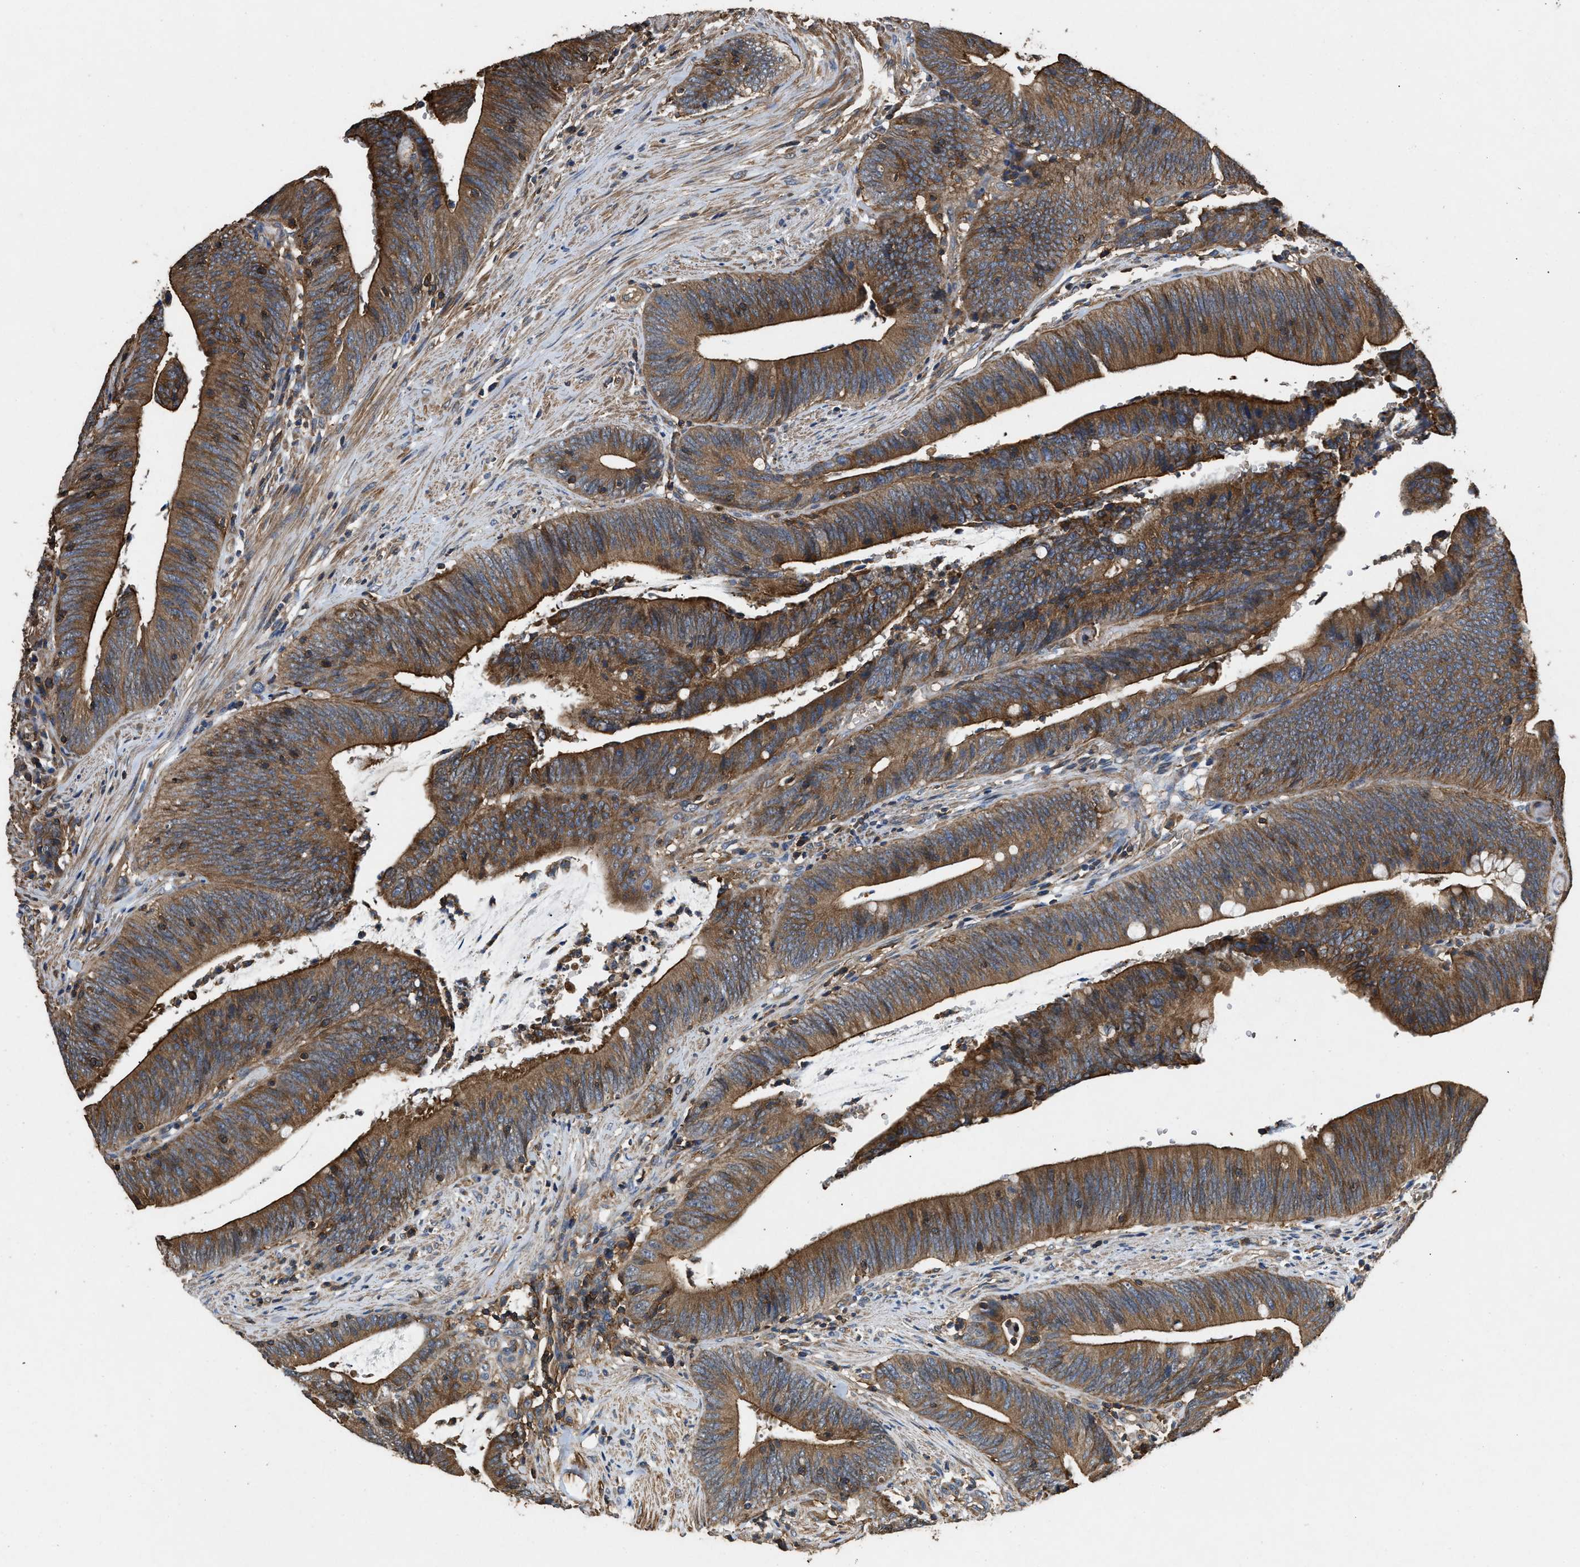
{"staining": {"intensity": "moderate", "quantity": ">75%", "location": "cytoplasmic/membranous"}, "tissue": "colorectal cancer", "cell_type": "Tumor cells", "image_type": "cancer", "snomed": [{"axis": "morphology", "description": "Normal tissue, NOS"}, {"axis": "morphology", "description": "Adenocarcinoma, NOS"}, {"axis": "topography", "description": "Rectum"}], "caption": "Immunohistochemical staining of human adenocarcinoma (colorectal) displays medium levels of moderate cytoplasmic/membranous protein expression in about >75% of tumor cells. The protein of interest is shown in brown color, while the nuclei are stained blue.", "gene": "LINGO2", "patient": {"sex": "female", "age": 66}}